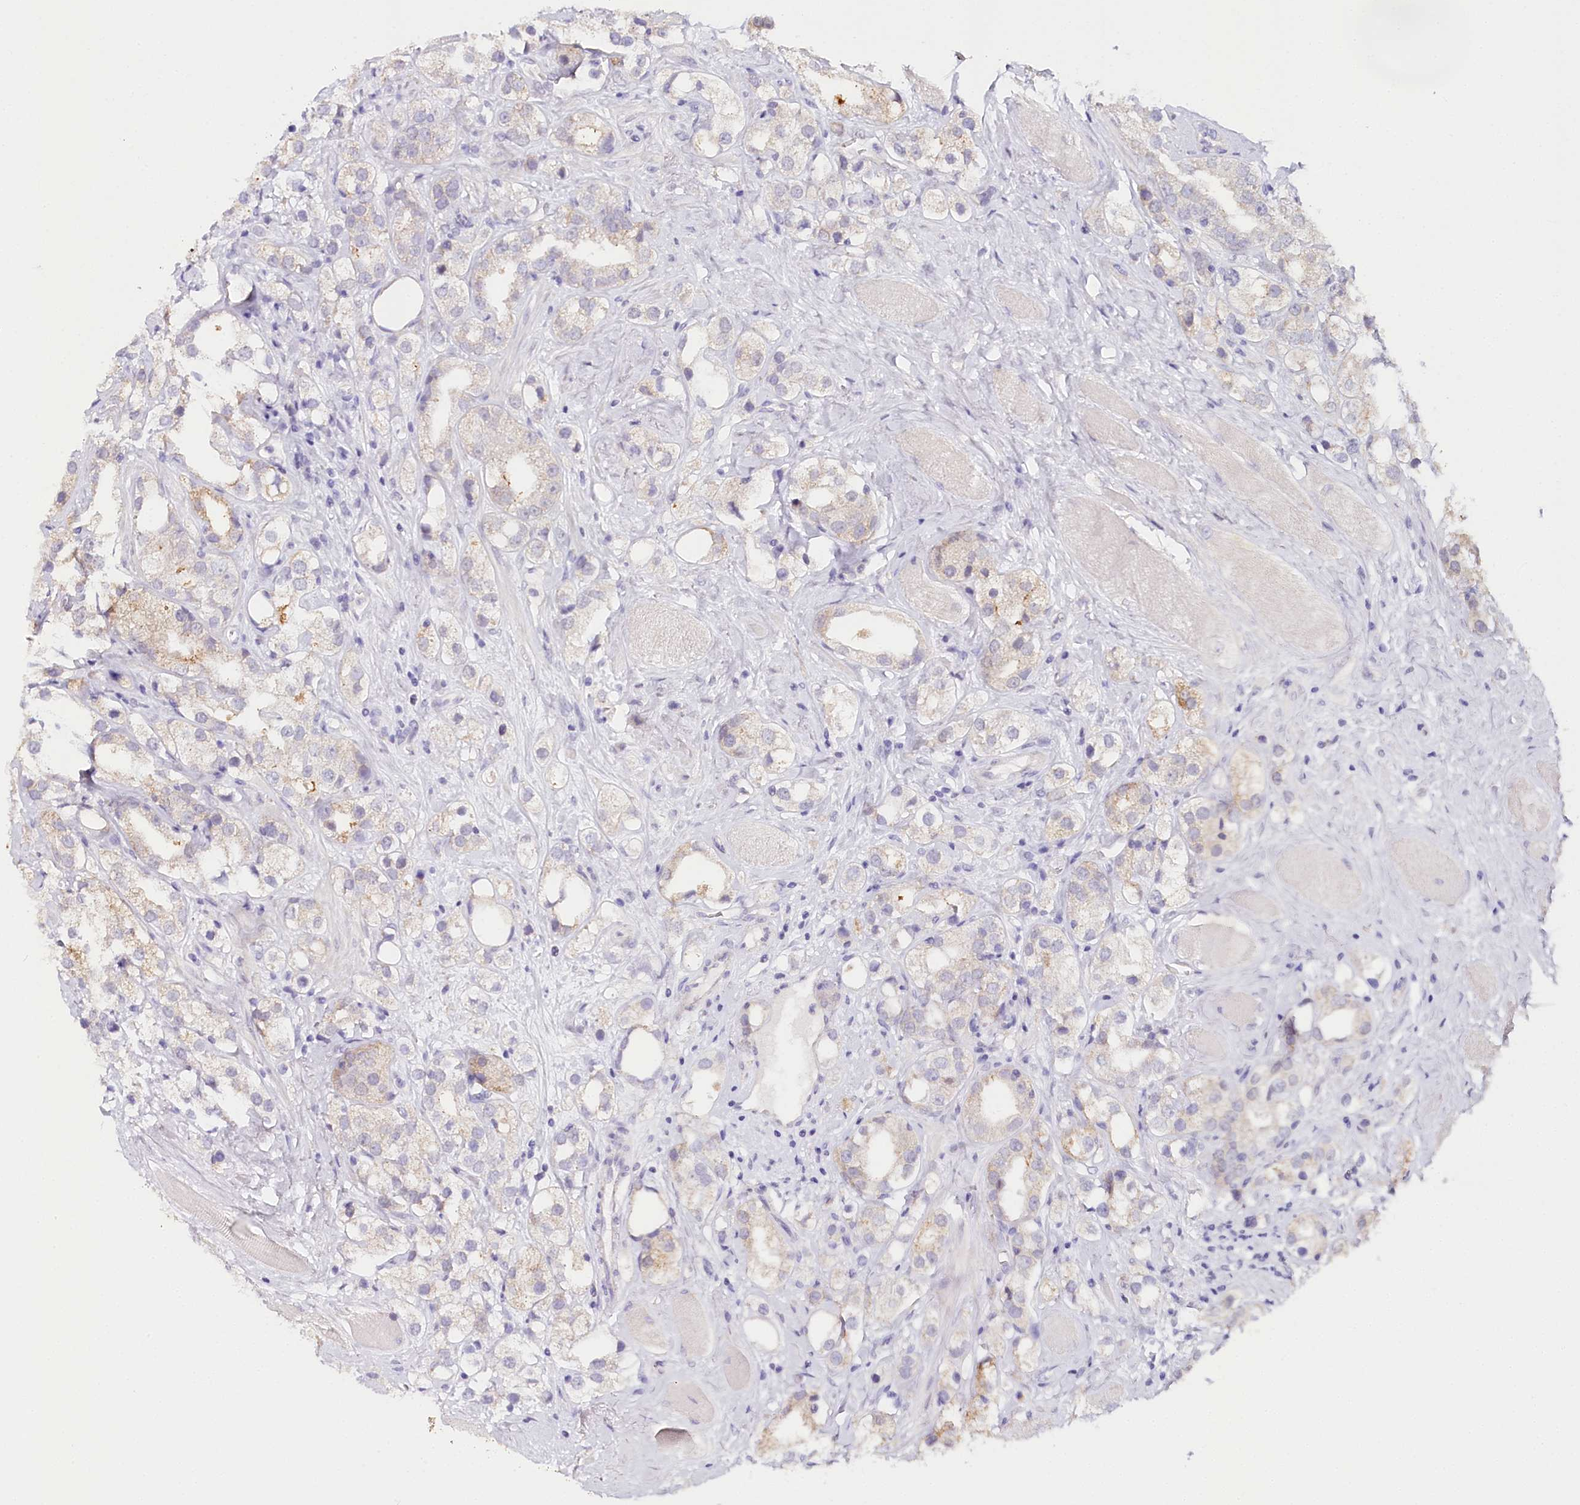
{"staining": {"intensity": "weak", "quantity": "<25%", "location": "cytoplasmic/membranous"}, "tissue": "prostate cancer", "cell_type": "Tumor cells", "image_type": "cancer", "snomed": [{"axis": "morphology", "description": "Adenocarcinoma, NOS"}, {"axis": "topography", "description": "Prostate"}], "caption": "Protein analysis of prostate cancer (adenocarcinoma) exhibits no significant expression in tumor cells.", "gene": "TP53", "patient": {"sex": "male", "age": 79}}